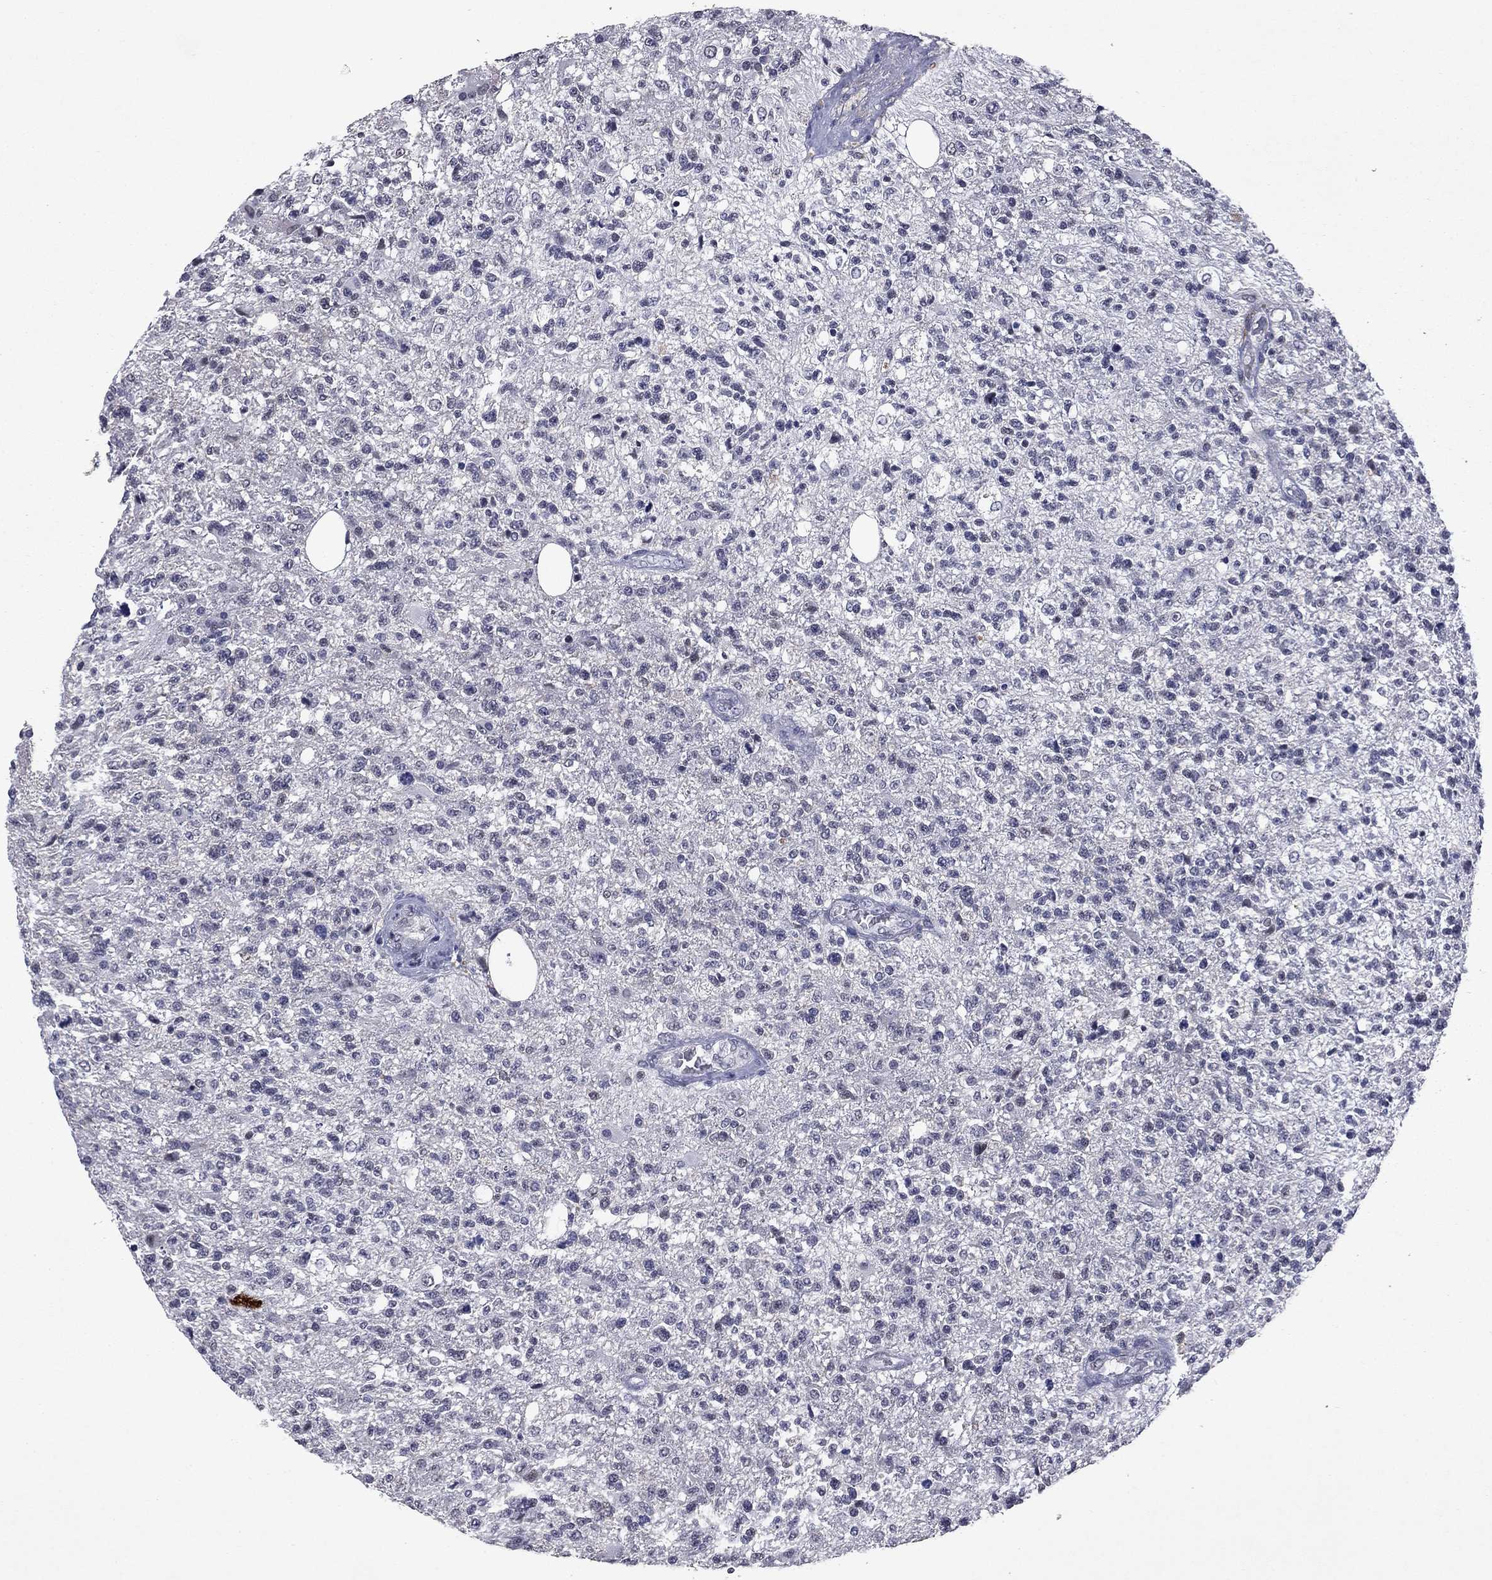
{"staining": {"intensity": "negative", "quantity": "none", "location": "none"}, "tissue": "glioma", "cell_type": "Tumor cells", "image_type": "cancer", "snomed": [{"axis": "morphology", "description": "Glioma, malignant, High grade"}, {"axis": "topography", "description": "Brain"}], "caption": "An immunohistochemistry photomicrograph of high-grade glioma (malignant) is shown. There is no staining in tumor cells of high-grade glioma (malignant).", "gene": "ECM1", "patient": {"sex": "male", "age": 56}}